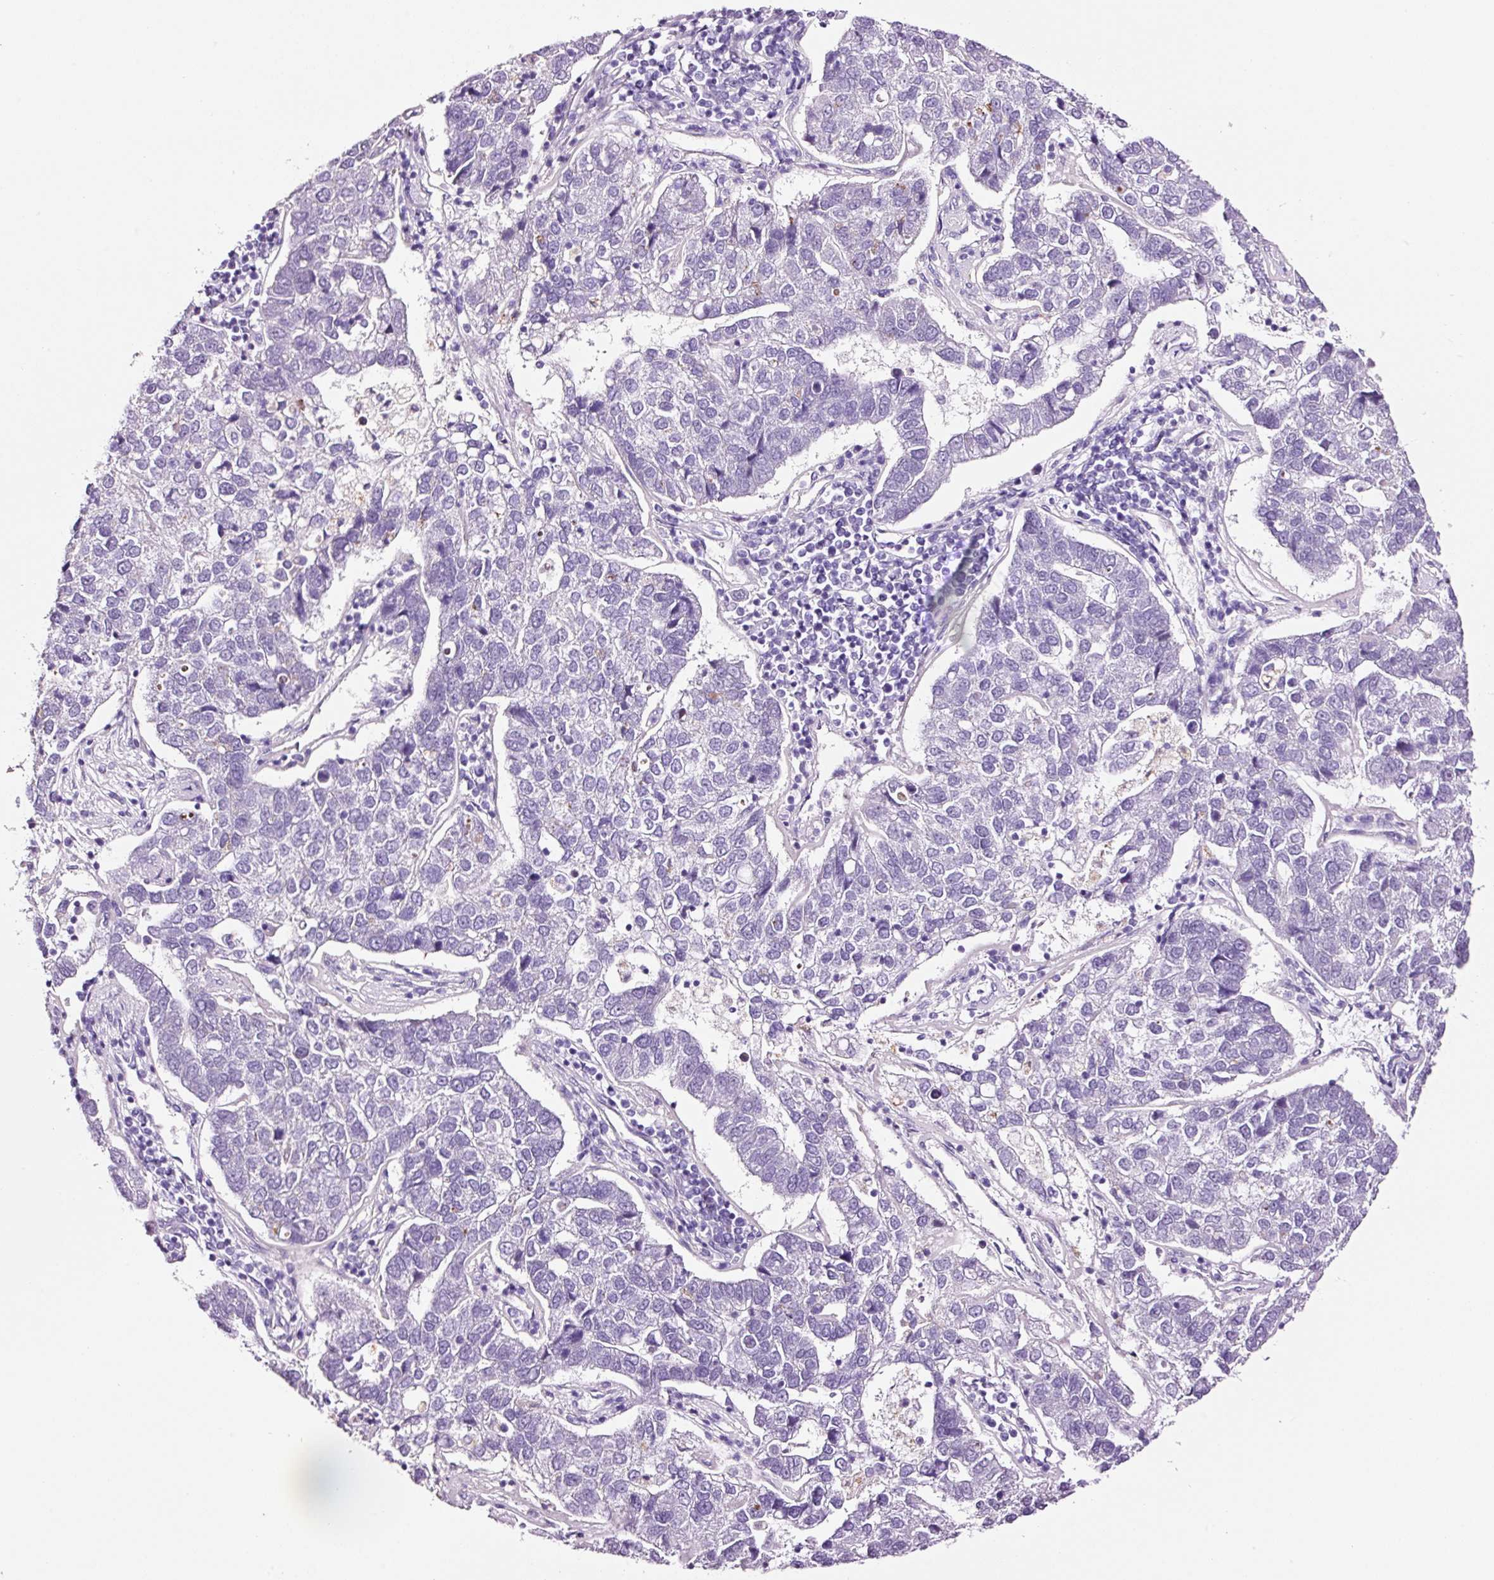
{"staining": {"intensity": "negative", "quantity": "none", "location": "none"}, "tissue": "pancreatic cancer", "cell_type": "Tumor cells", "image_type": "cancer", "snomed": [{"axis": "morphology", "description": "Adenocarcinoma, NOS"}, {"axis": "topography", "description": "Pancreas"}], "caption": "This is a photomicrograph of immunohistochemistry (IHC) staining of pancreatic cancer, which shows no staining in tumor cells. (DAB immunohistochemistry (IHC) visualized using brightfield microscopy, high magnification).", "gene": "RTF2", "patient": {"sex": "female", "age": 61}}